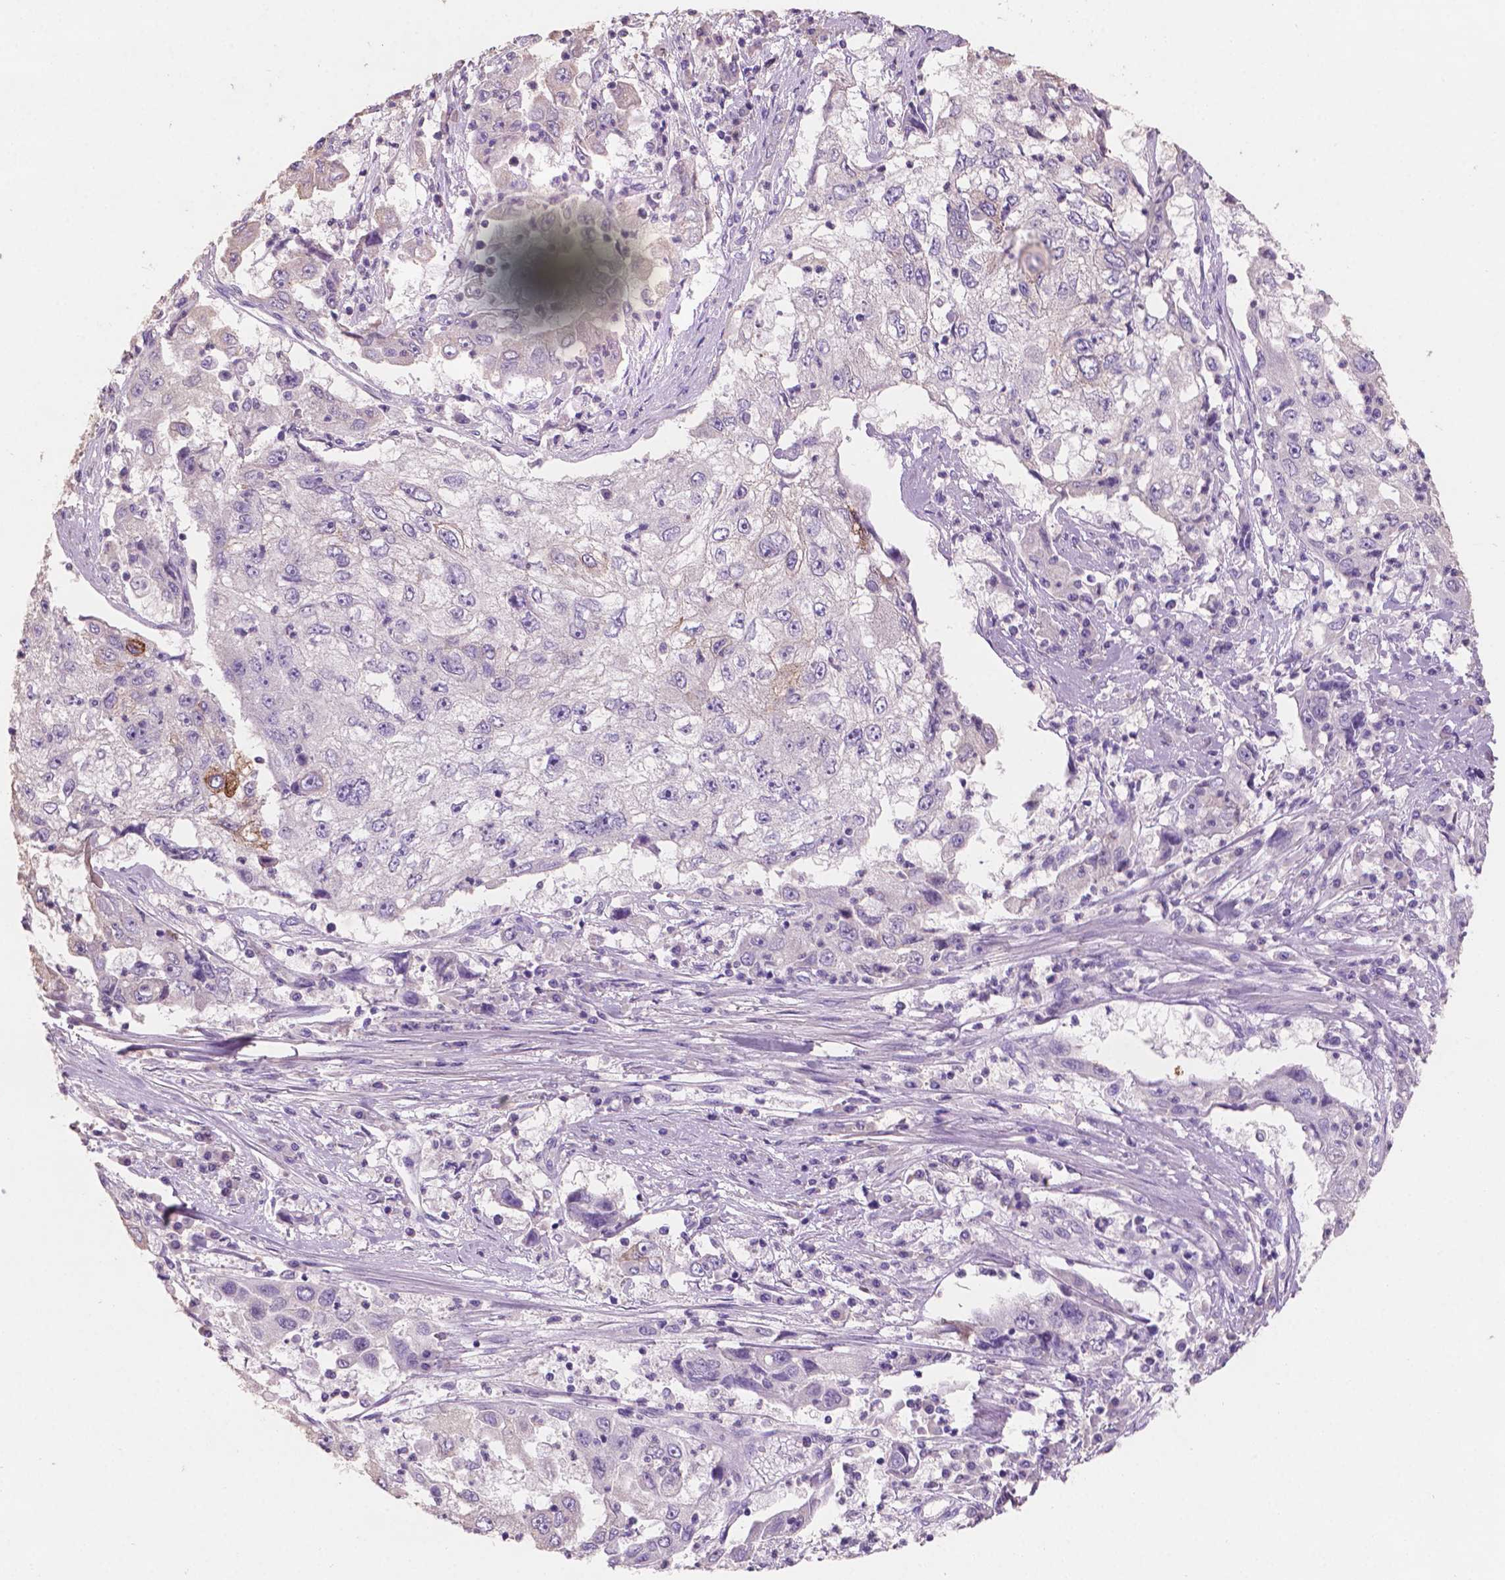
{"staining": {"intensity": "negative", "quantity": "none", "location": "none"}, "tissue": "cervical cancer", "cell_type": "Tumor cells", "image_type": "cancer", "snomed": [{"axis": "morphology", "description": "Squamous cell carcinoma, NOS"}, {"axis": "topography", "description": "Cervix"}], "caption": "DAB (3,3'-diaminobenzidine) immunohistochemical staining of human squamous cell carcinoma (cervical) shows no significant positivity in tumor cells.", "gene": "SBSN", "patient": {"sex": "female", "age": 36}}